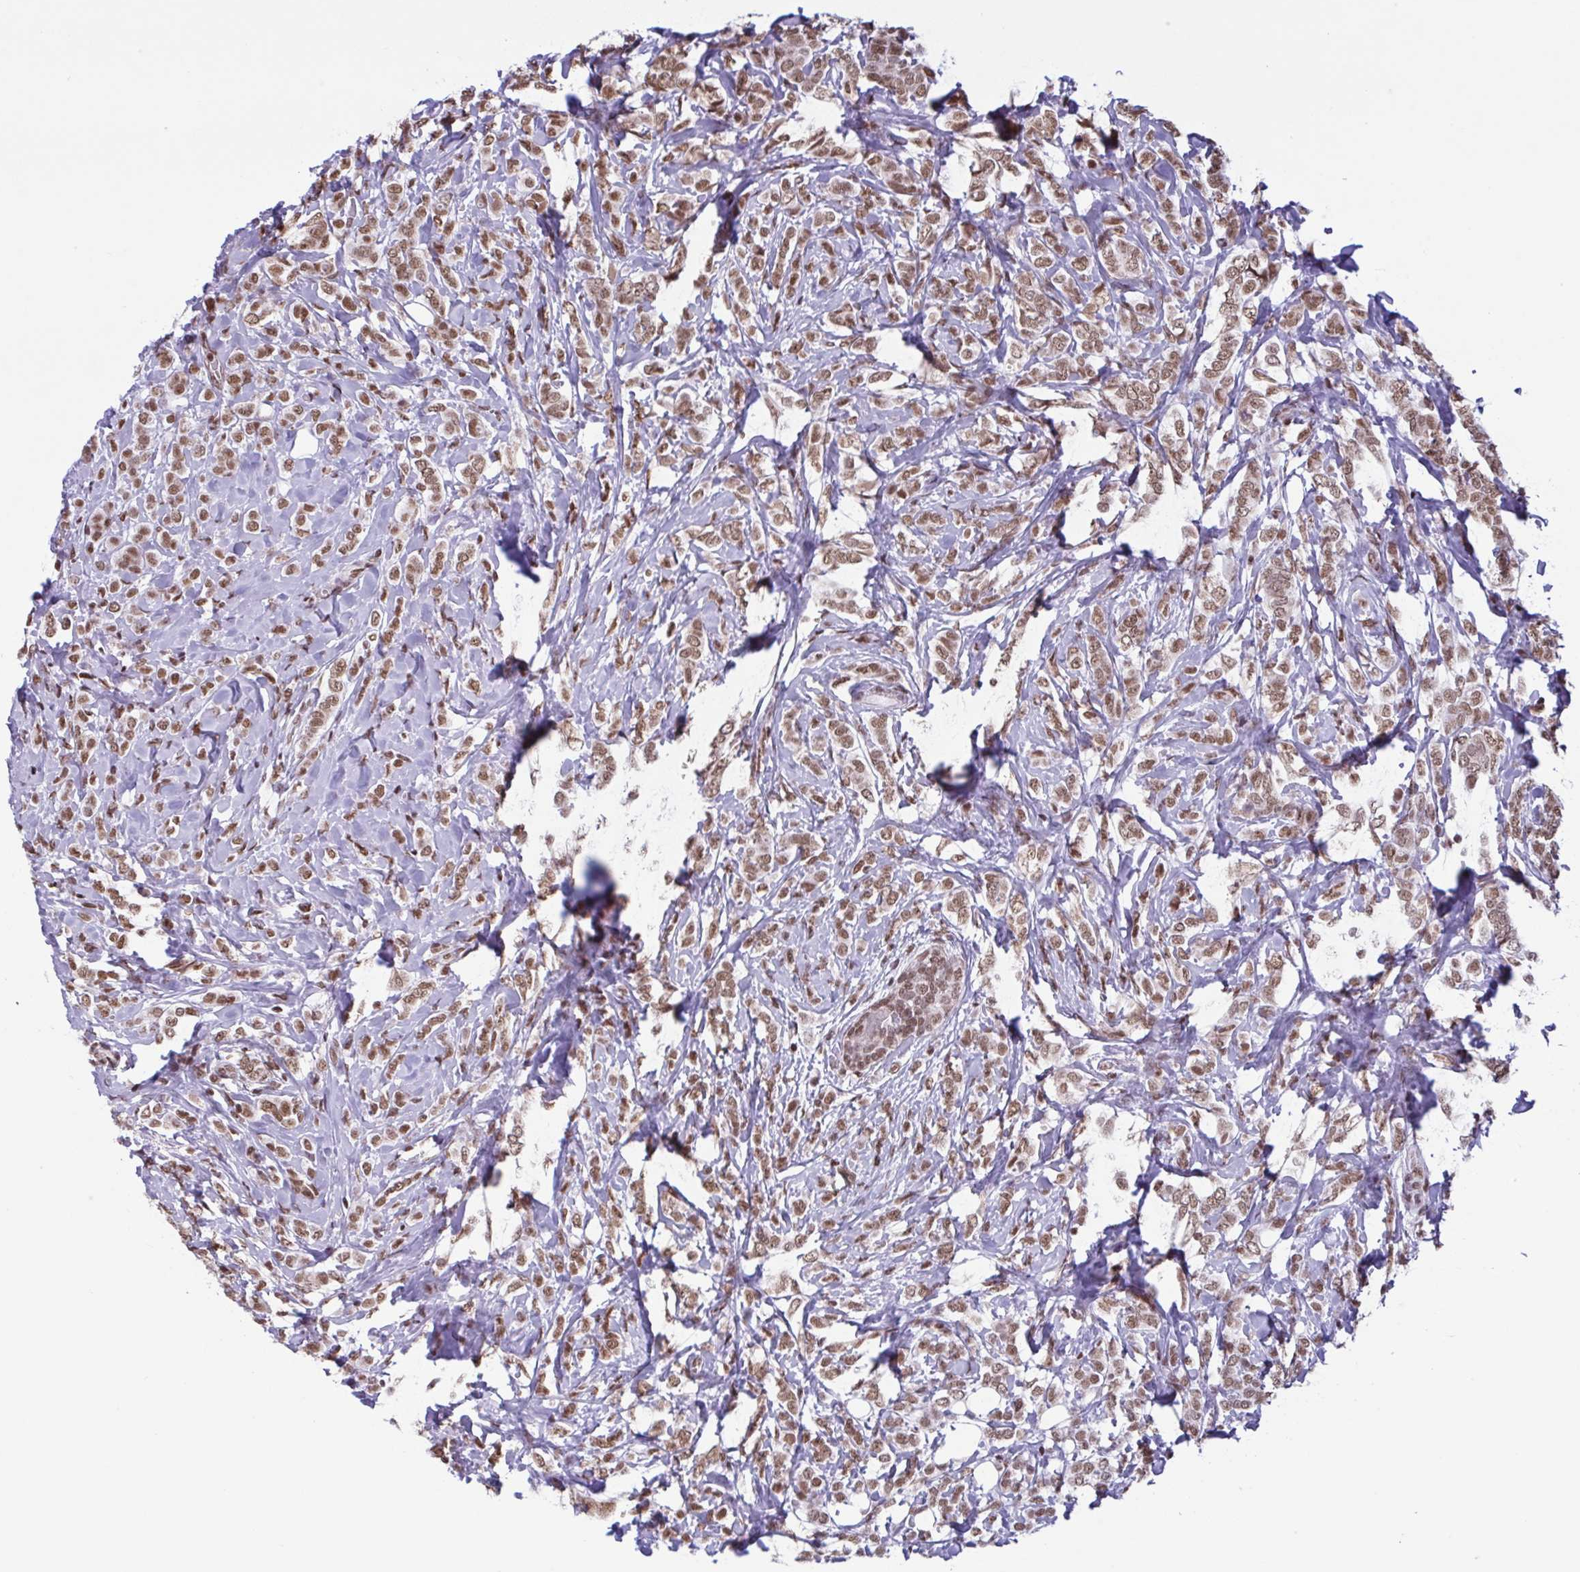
{"staining": {"intensity": "moderate", "quantity": ">75%", "location": "nuclear"}, "tissue": "breast cancer", "cell_type": "Tumor cells", "image_type": "cancer", "snomed": [{"axis": "morphology", "description": "Lobular carcinoma"}, {"axis": "topography", "description": "Breast"}], "caption": "A brown stain shows moderate nuclear staining of a protein in breast cancer (lobular carcinoma) tumor cells.", "gene": "TIMM21", "patient": {"sex": "female", "age": 49}}